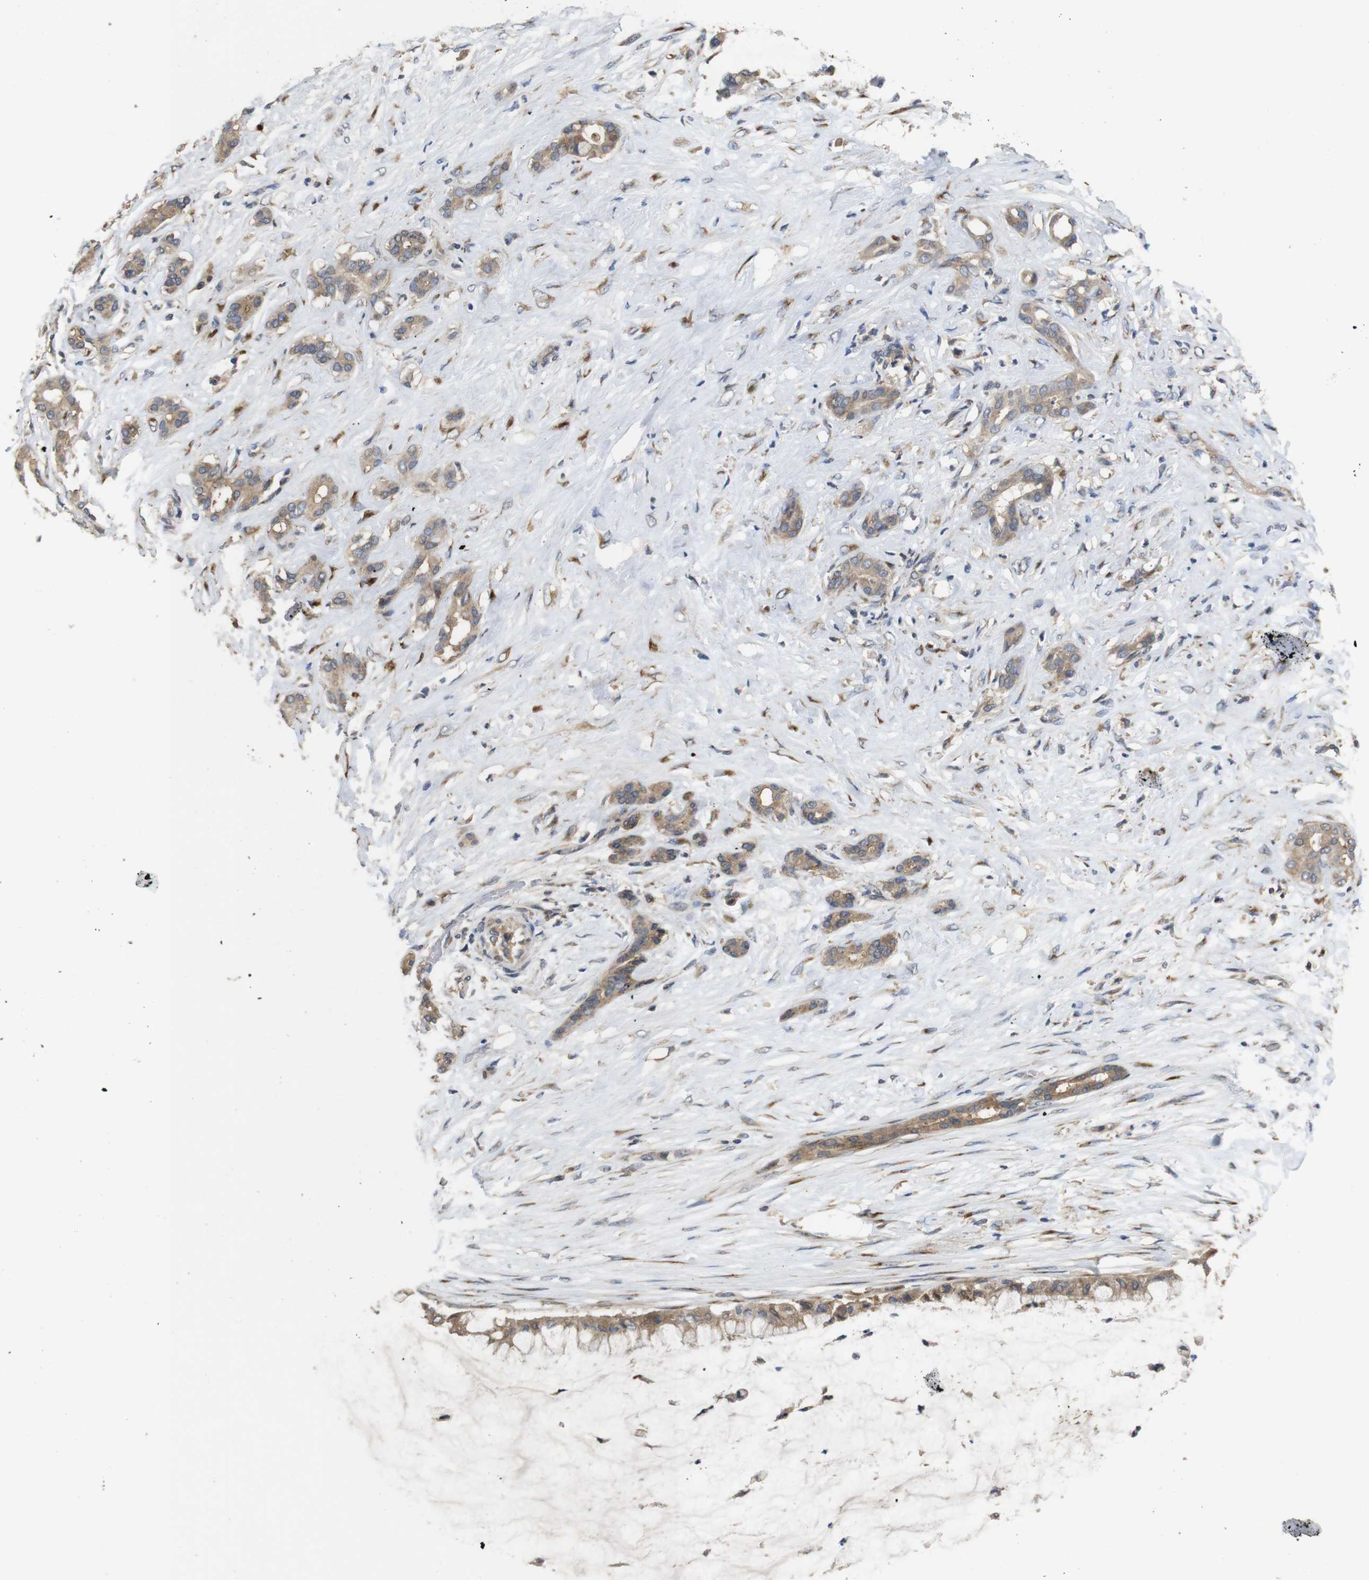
{"staining": {"intensity": "moderate", "quantity": ">75%", "location": "cytoplasmic/membranous"}, "tissue": "pancreatic cancer", "cell_type": "Tumor cells", "image_type": "cancer", "snomed": [{"axis": "morphology", "description": "Adenocarcinoma, NOS"}, {"axis": "topography", "description": "Pancreas"}], "caption": "Immunohistochemistry (IHC) of human adenocarcinoma (pancreatic) reveals medium levels of moderate cytoplasmic/membranous staining in approximately >75% of tumor cells.", "gene": "ARHGAP24", "patient": {"sex": "male", "age": 41}}